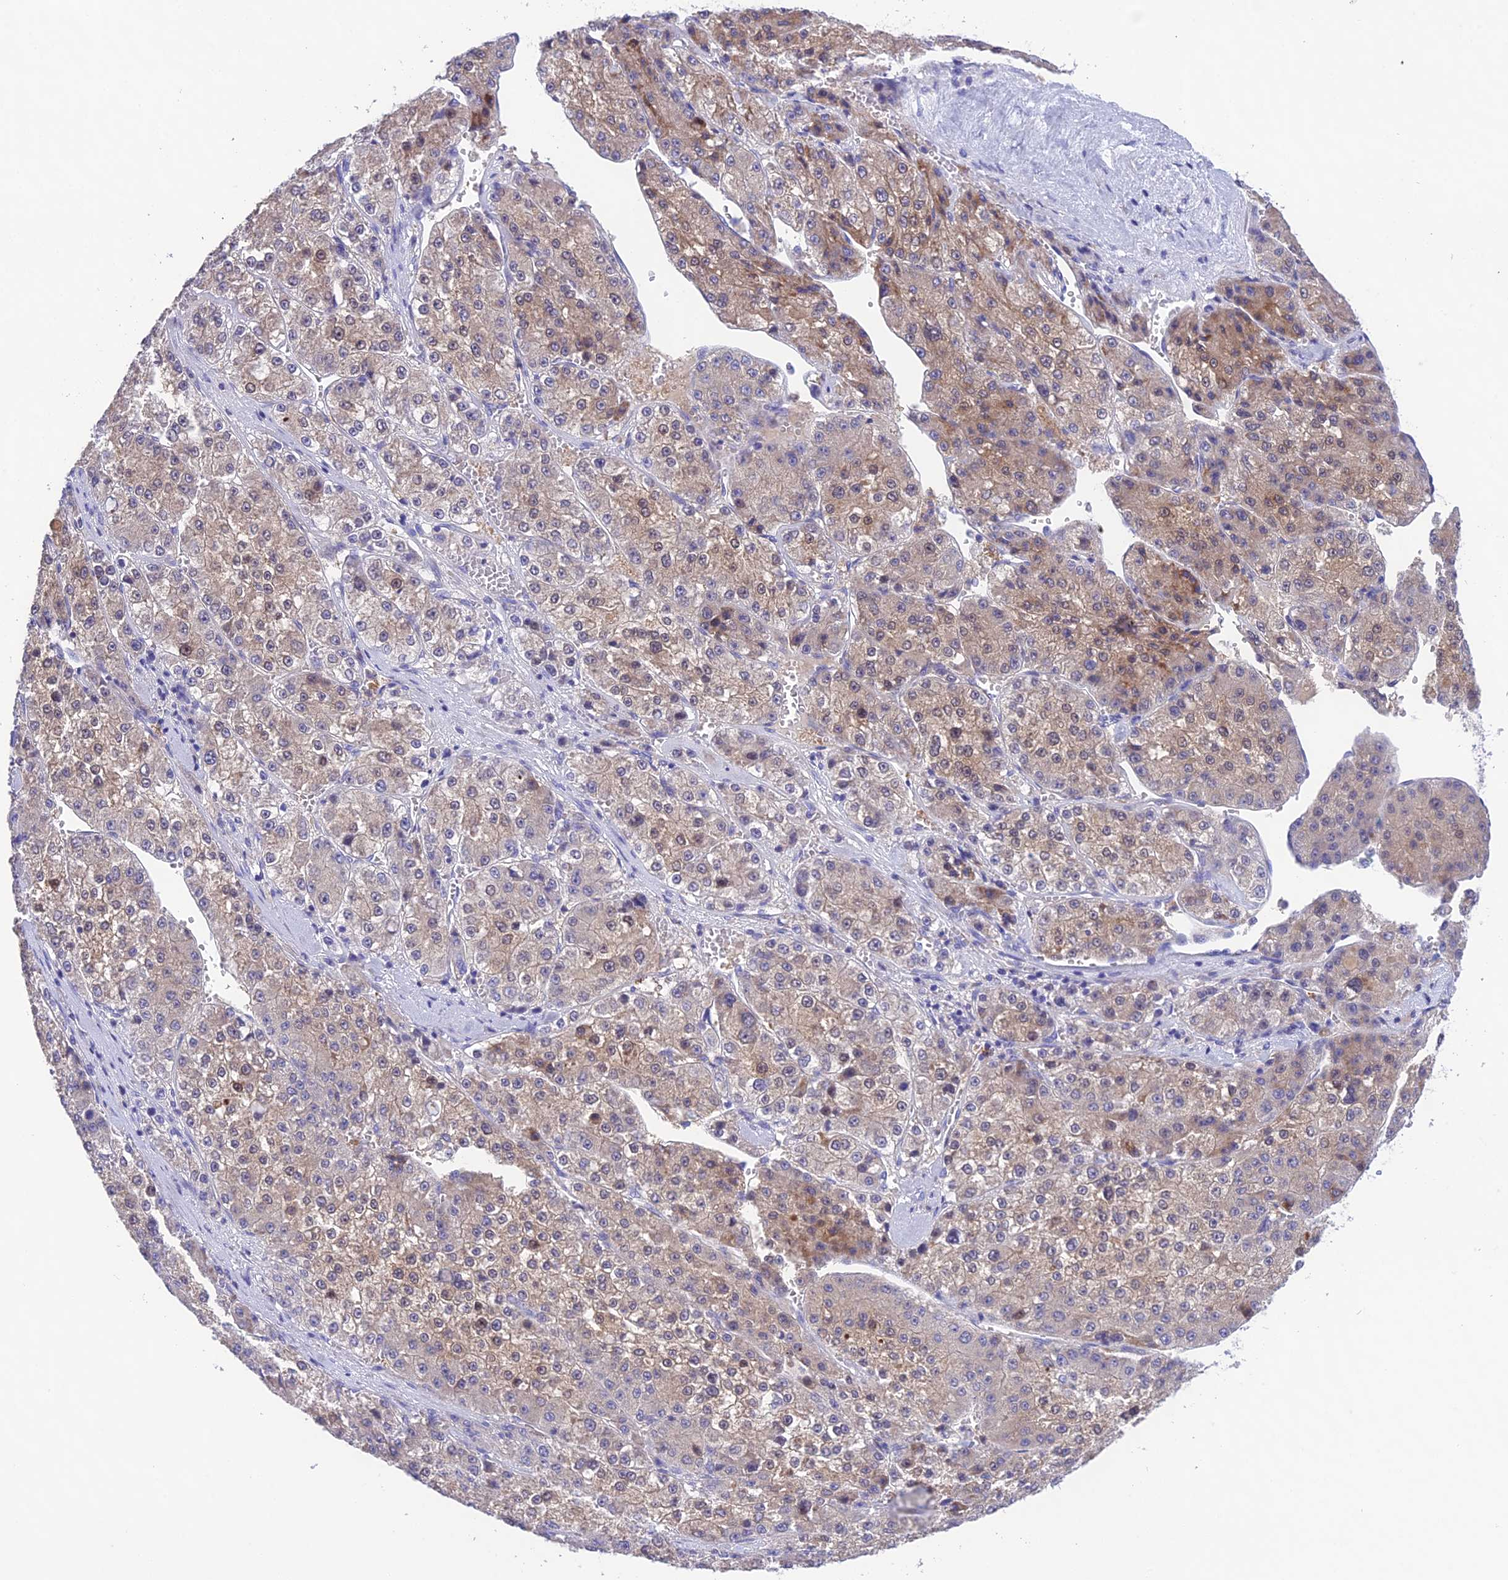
{"staining": {"intensity": "moderate", "quantity": "<25%", "location": "cytoplasmic/membranous,nuclear"}, "tissue": "liver cancer", "cell_type": "Tumor cells", "image_type": "cancer", "snomed": [{"axis": "morphology", "description": "Carcinoma, Hepatocellular, NOS"}, {"axis": "topography", "description": "Liver"}], "caption": "The immunohistochemical stain shows moderate cytoplasmic/membranous and nuclear positivity in tumor cells of liver hepatocellular carcinoma tissue.", "gene": "KIAA0408", "patient": {"sex": "female", "age": 73}}